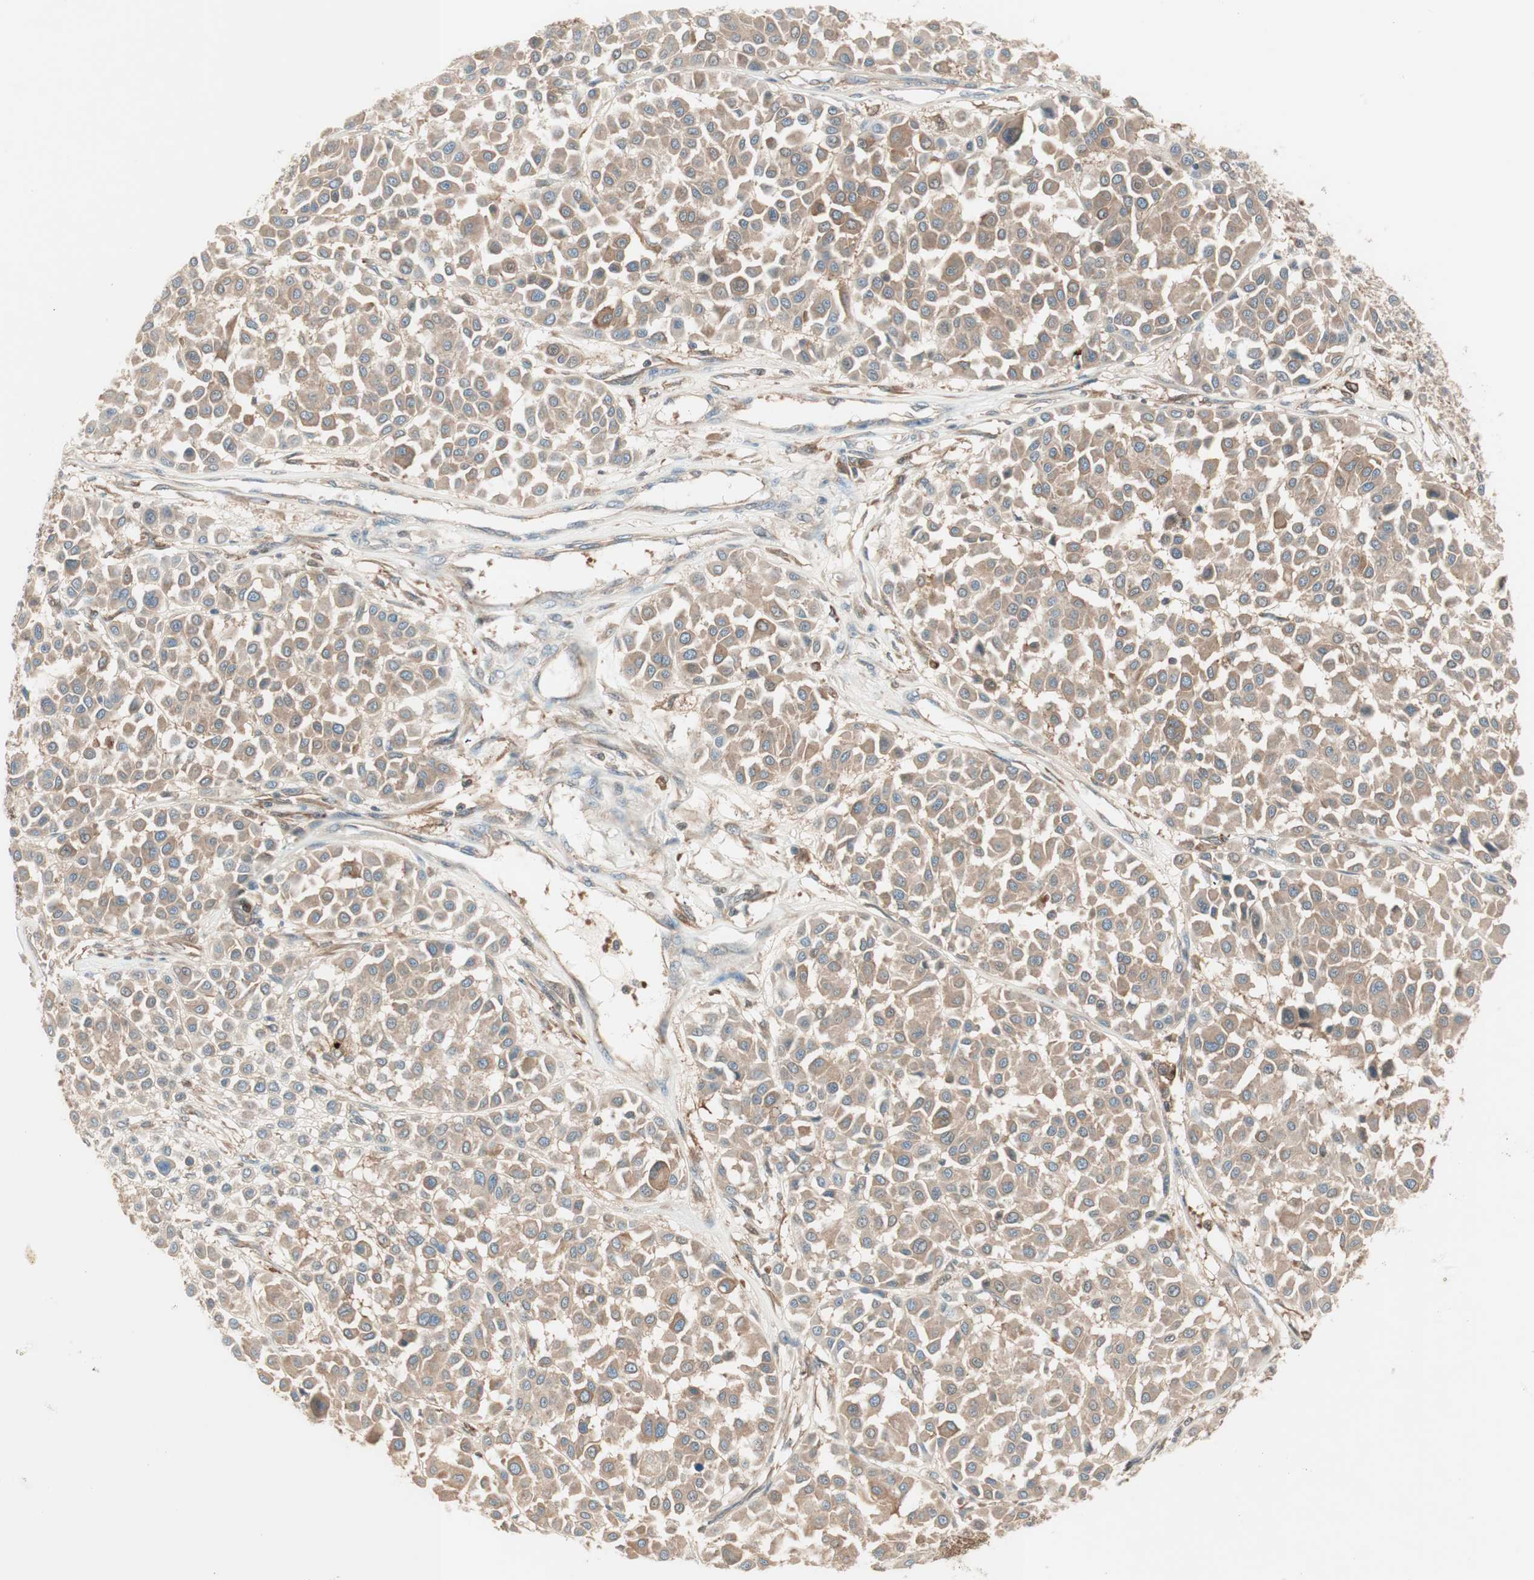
{"staining": {"intensity": "weak", "quantity": ">75%", "location": "cytoplasmic/membranous"}, "tissue": "melanoma", "cell_type": "Tumor cells", "image_type": "cancer", "snomed": [{"axis": "morphology", "description": "Malignant melanoma, Metastatic site"}, {"axis": "topography", "description": "Soft tissue"}], "caption": "This is a micrograph of IHC staining of melanoma, which shows weak staining in the cytoplasmic/membranous of tumor cells.", "gene": "GALT", "patient": {"sex": "male", "age": 41}}